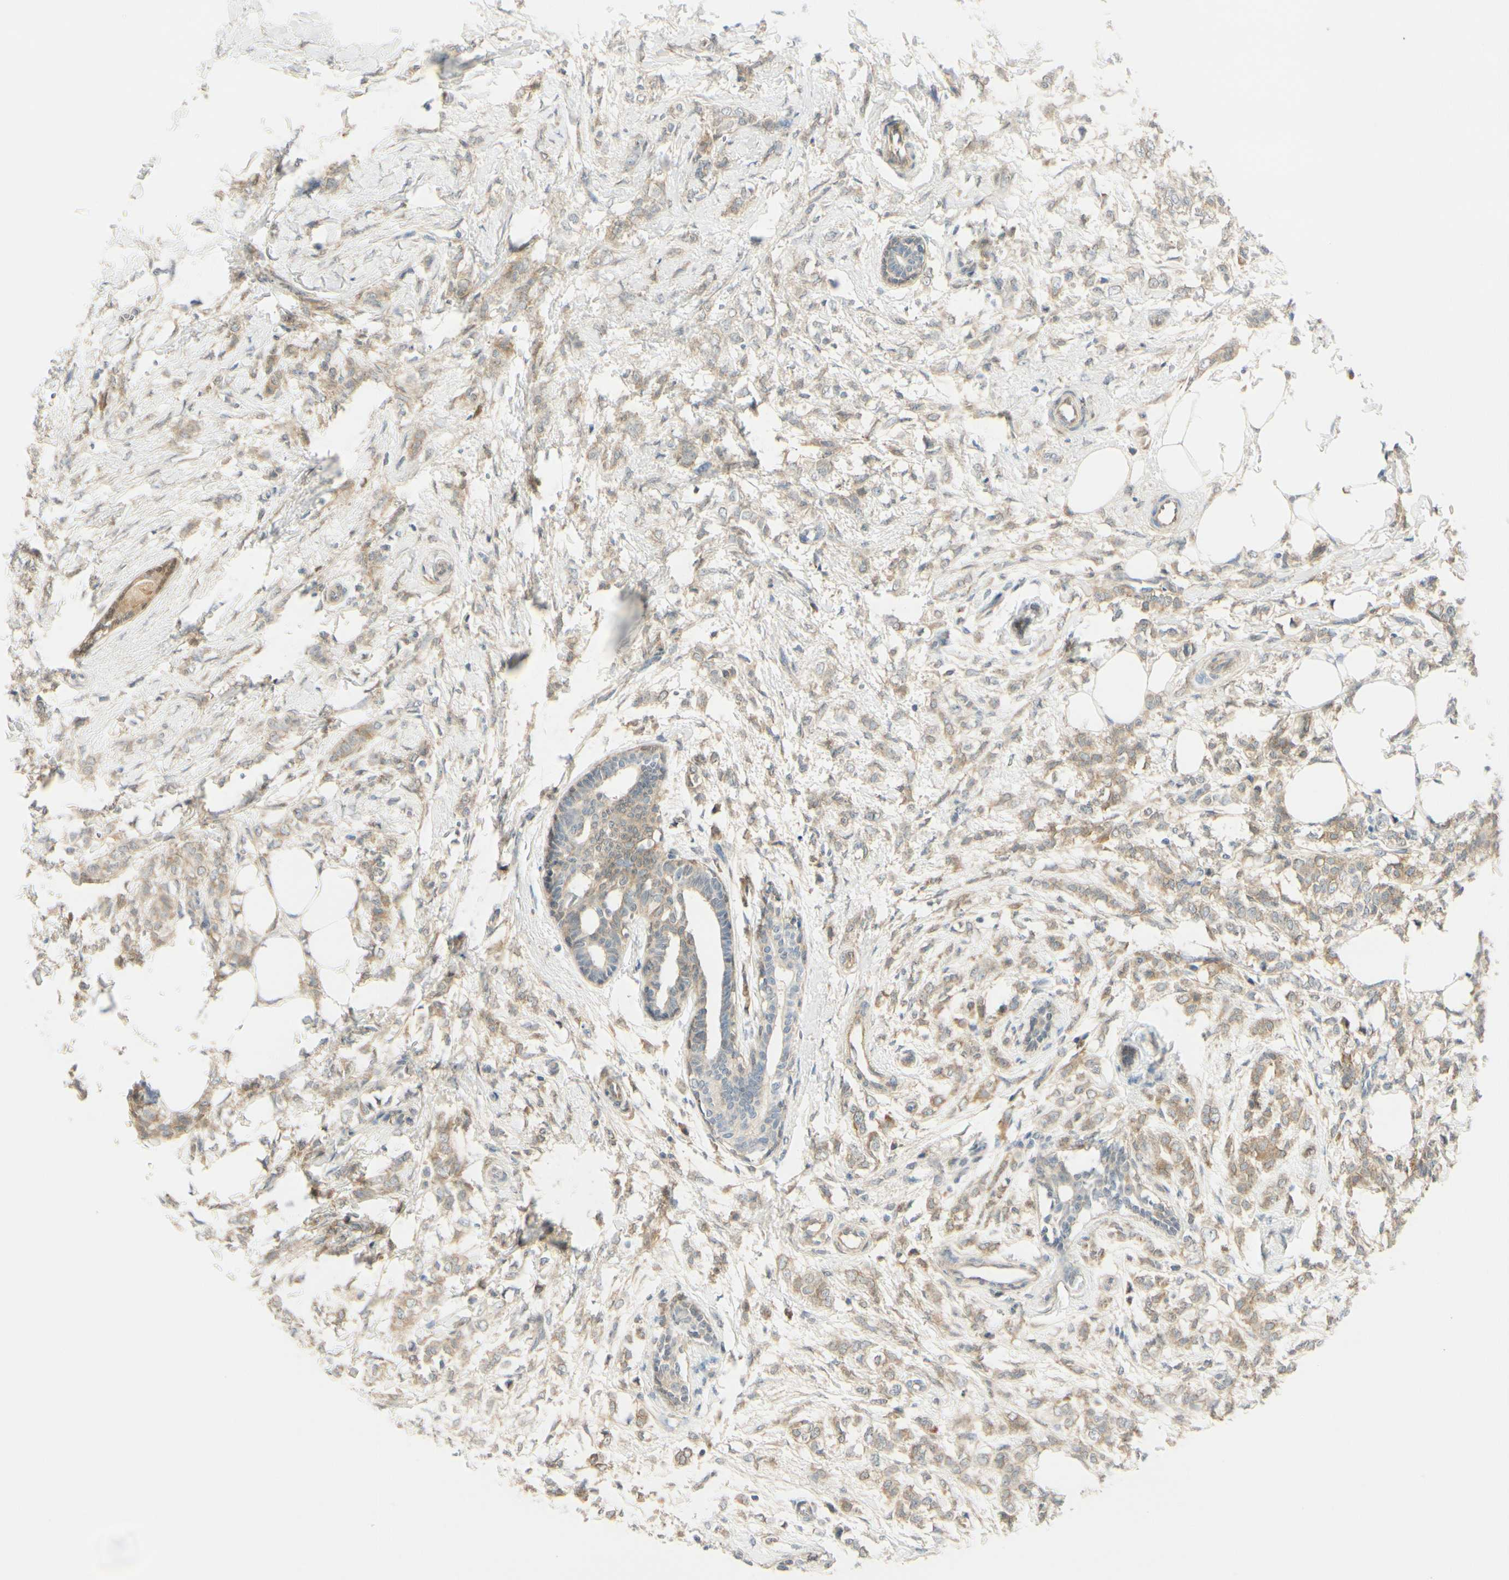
{"staining": {"intensity": "weak", "quantity": "25%-75%", "location": "cytoplasmic/membranous"}, "tissue": "breast cancer", "cell_type": "Tumor cells", "image_type": "cancer", "snomed": [{"axis": "morphology", "description": "Lobular carcinoma, in situ"}, {"axis": "morphology", "description": "Lobular carcinoma"}, {"axis": "topography", "description": "Breast"}], "caption": "This micrograph exhibits breast cancer (lobular carcinoma) stained with immunohistochemistry (IHC) to label a protein in brown. The cytoplasmic/membranous of tumor cells show weak positivity for the protein. Nuclei are counter-stained blue.", "gene": "FHL2", "patient": {"sex": "female", "age": 41}}